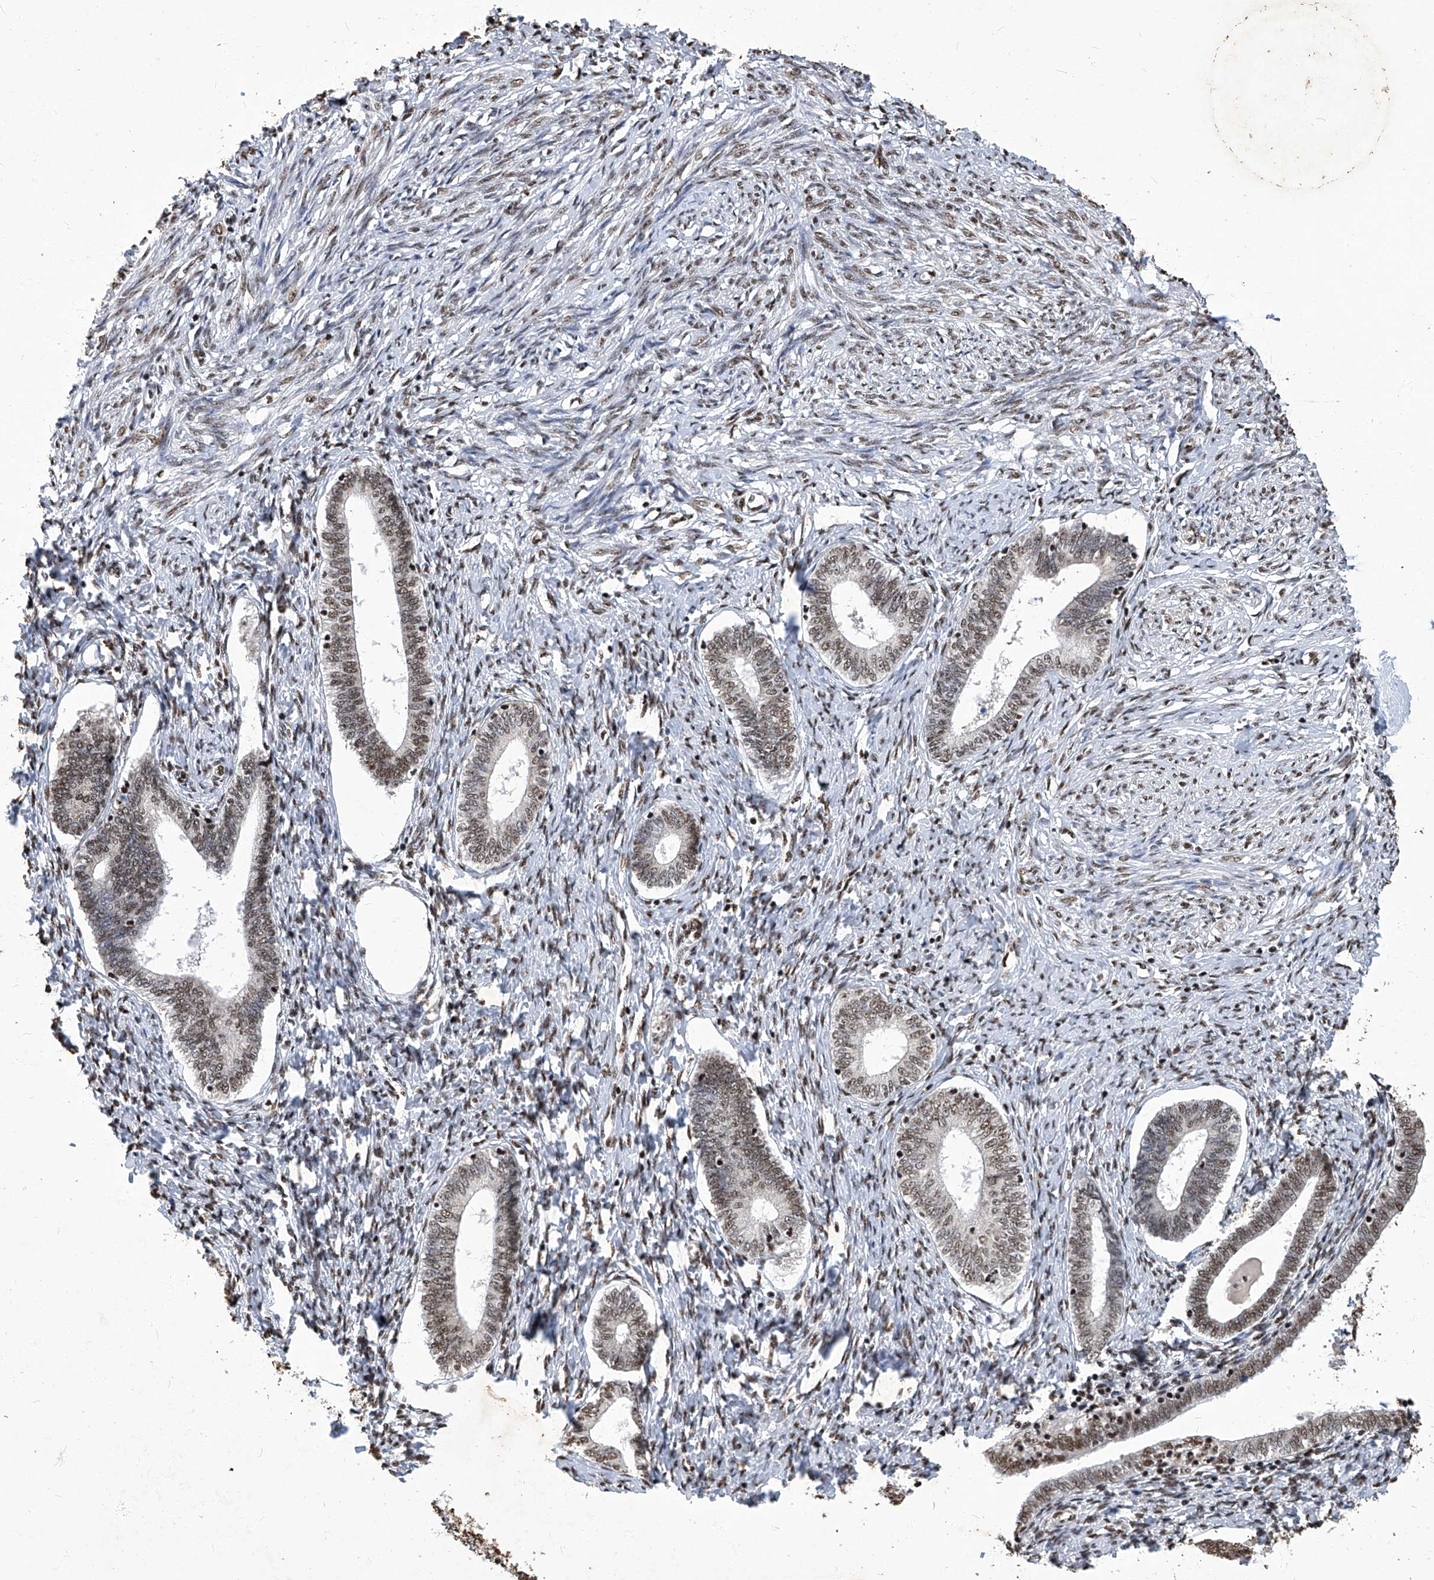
{"staining": {"intensity": "moderate", "quantity": "<25%", "location": "nuclear"}, "tissue": "endometrium", "cell_type": "Cells in endometrial stroma", "image_type": "normal", "snomed": [{"axis": "morphology", "description": "Normal tissue, NOS"}, {"axis": "topography", "description": "Endometrium"}], "caption": "Cells in endometrial stroma display low levels of moderate nuclear positivity in approximately <25% of cells in unremarkable endometrium.", "gene": "HBP1", "patient": {"sex": "female", "age": 72}}